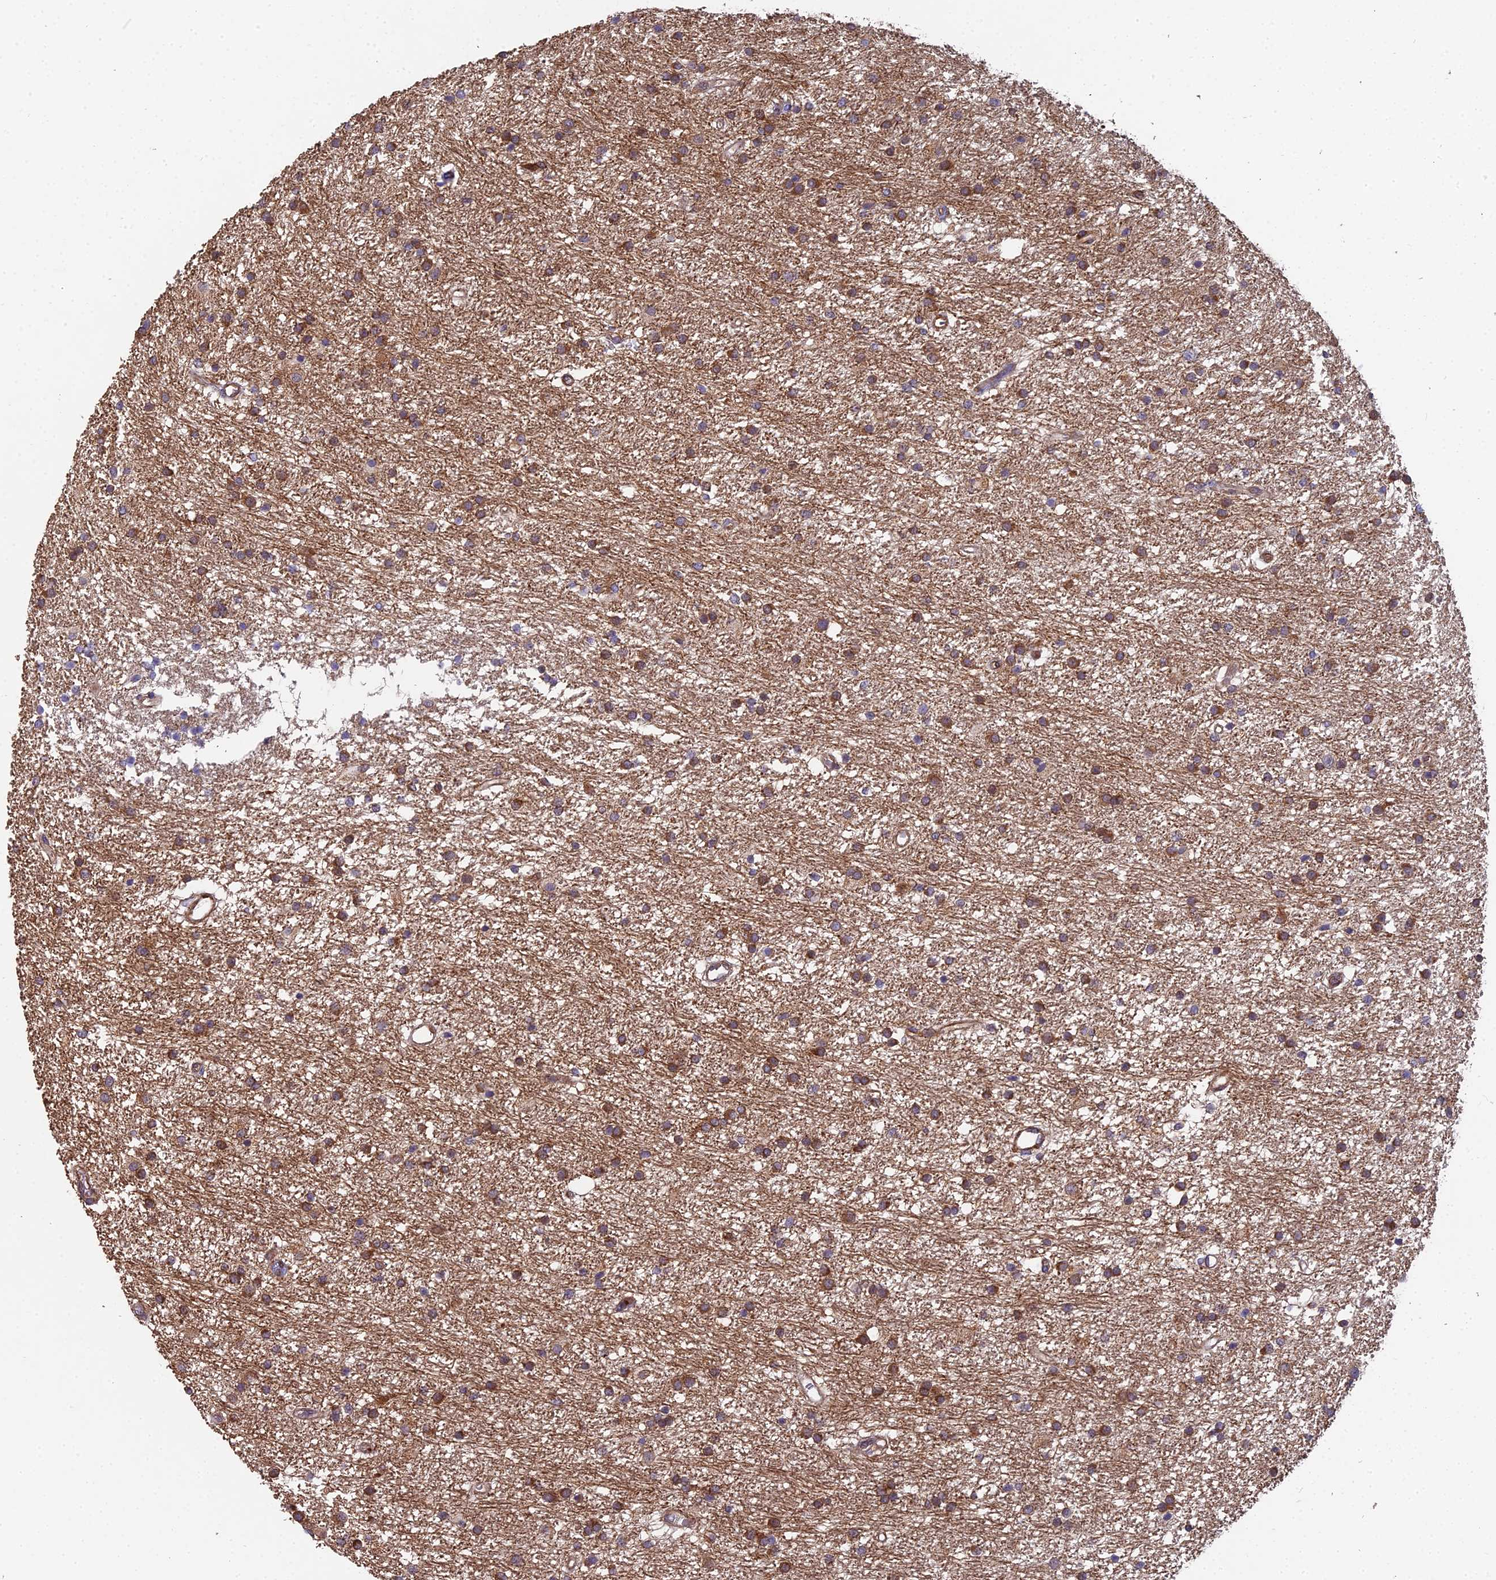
{"staining": {"intensity": "moderate", "quantity": ">75%", "location": "cytoplasmic/membranous"}, "tissue": "glioma", "cell_type": "Tumor cells", "image_type": "cancer", "snomed": [{"axis": "morphology", "description": "Glioma, malignant, High grade"}, {"axis": "topography", "description": "Brain"}], "caption": "A brown stain highlights moderate cytoplasmic/membranous expression of a protein in malignant glioma (high-grade) tumor cells.", "gene": "NDUFAF7", "patient": {"sex": "male", "age": 77}}